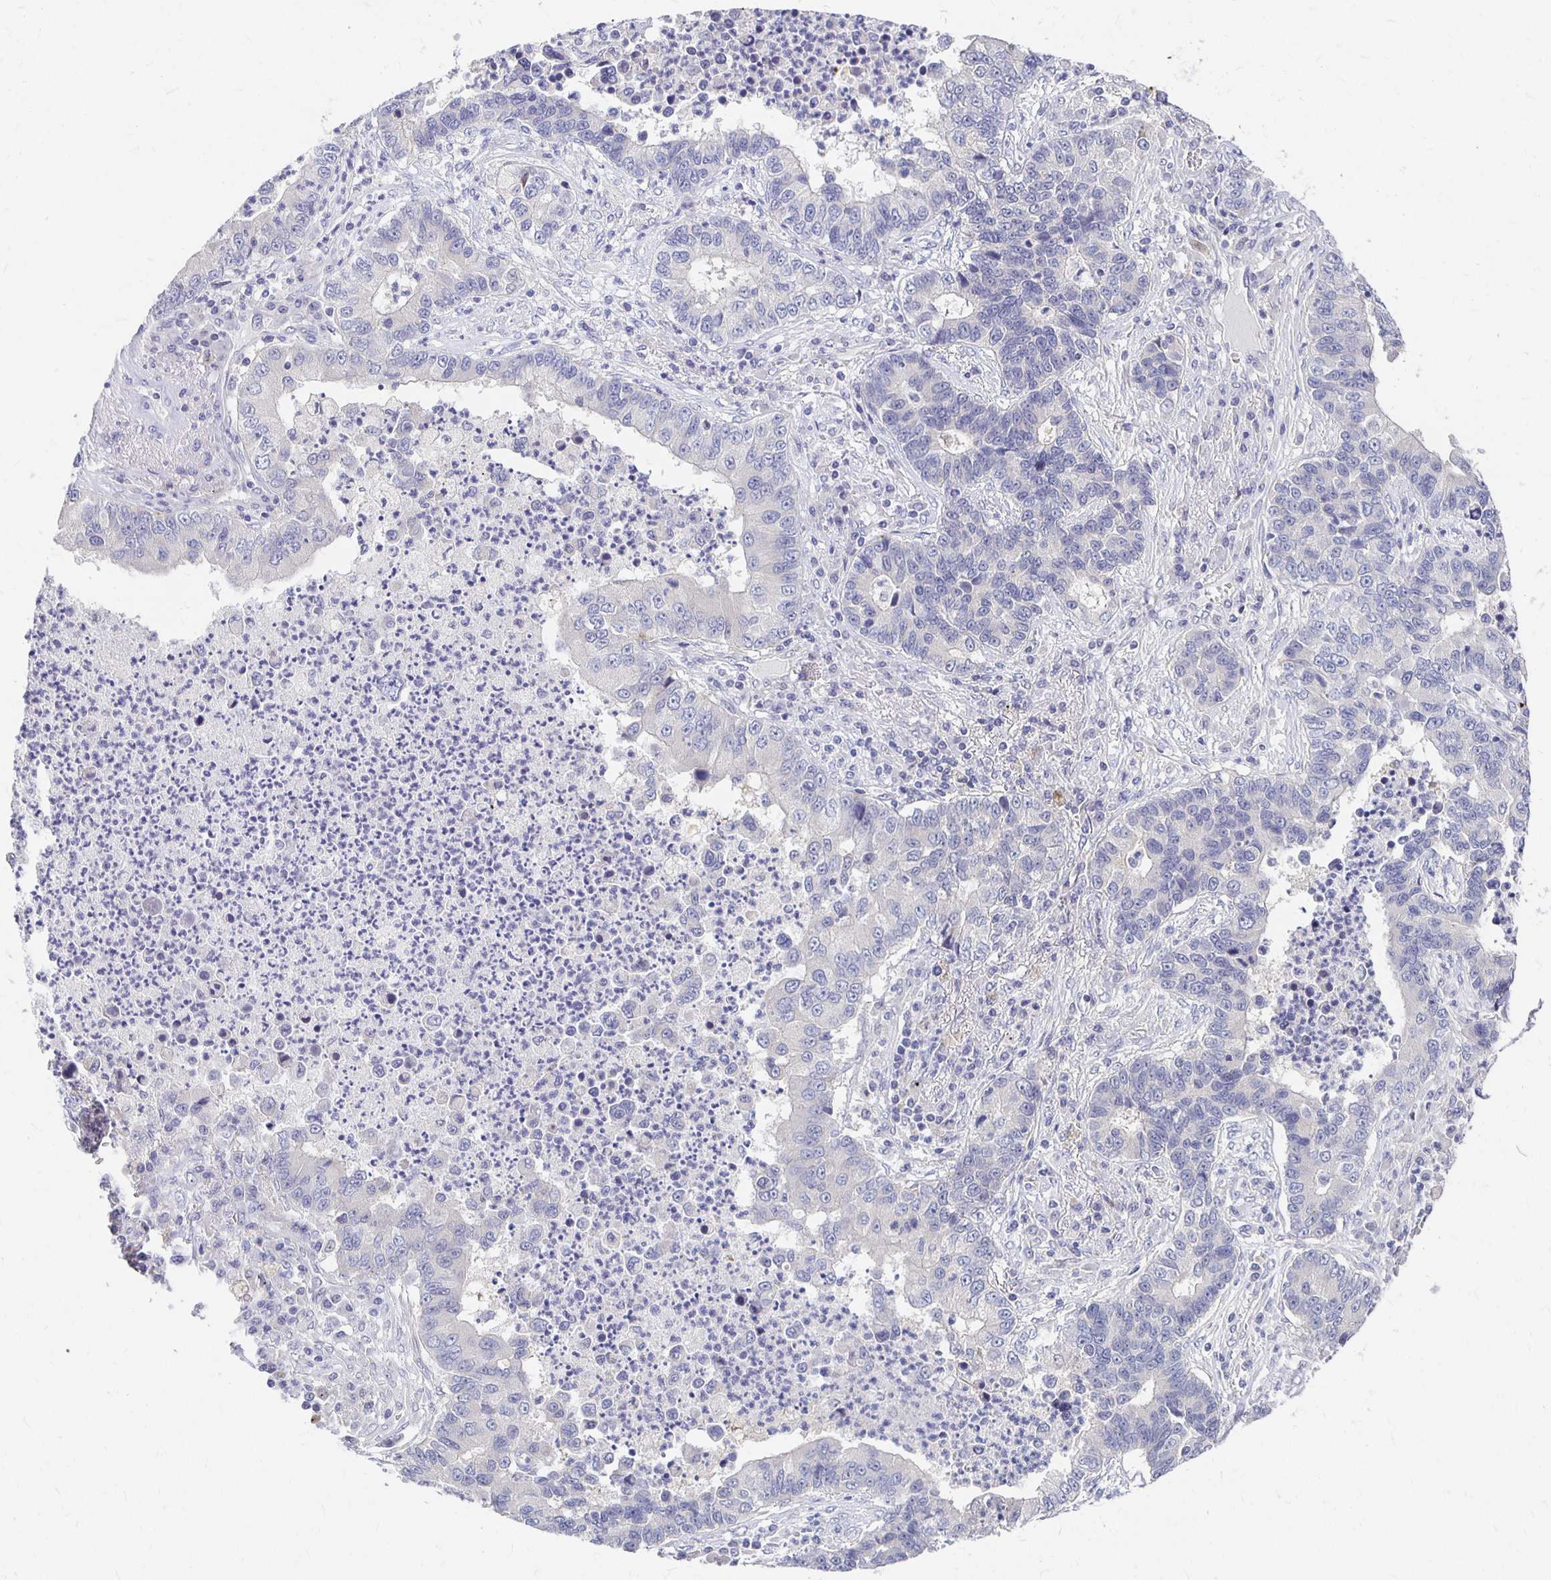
{"staining": {"intensity": "negative", "quantity": "none", "location": "none"}, "tissue": "lung cancer", "cell_type": "Tumor cells", "image_type": "cancer", "snomed": [{"axis": "morphology", "description": "Adenocarcinoma, NOS"}, {"axis": "topography", "description": "Lung"}], "caption": "A photomicrograph of human lung cancer is negative for staining in tumor cells.", "gene": "FKRP", "patient": {"sex": "female", "age": 57}}